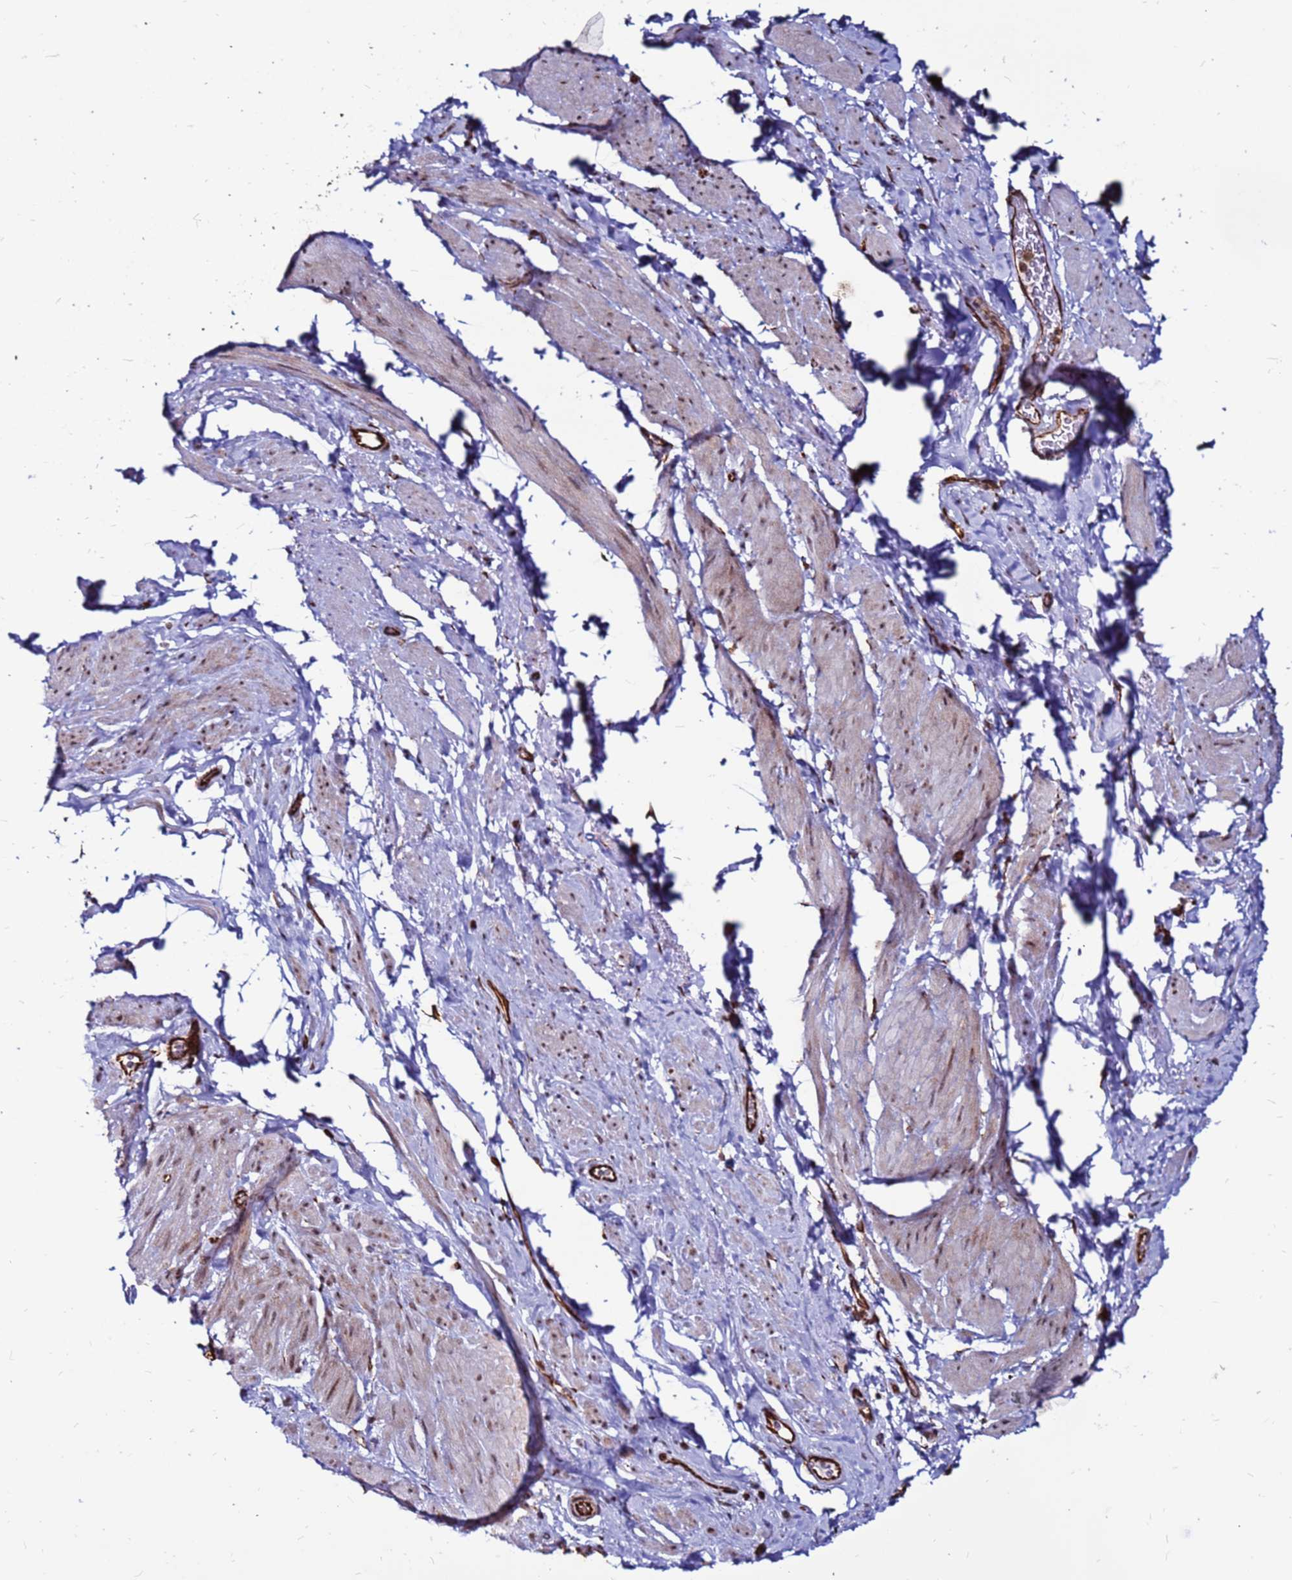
{"staining": {"intensity": "moderate", "quantity": "25%-75%", "location": "nuclear"}, "tissue": "smooth muscle", "cell_type": "Smooth muscle cells", "image_type": "normal", "snomed": [{"axis": "morphology", "description": "Normal tissue, NOS"}, {"axis": "topography", "description": "Smooth muscle"}, {"axis": "topography", "description": "Peripheral nerve tissue"}], "caption": "A micrograph of human smooth muscle stained for a protein demonstrates moderate nuclear brown staining in smooth muscle cells. The staining was performed using DAB (3,3'-diaminobenzidine) to visualize the protein expression in brown, while the nuclei were stained in blue with hematoxylin (Magnification: 20x).", "gene": "CLK3", "patient": {"sex": "male", "age": 69}}